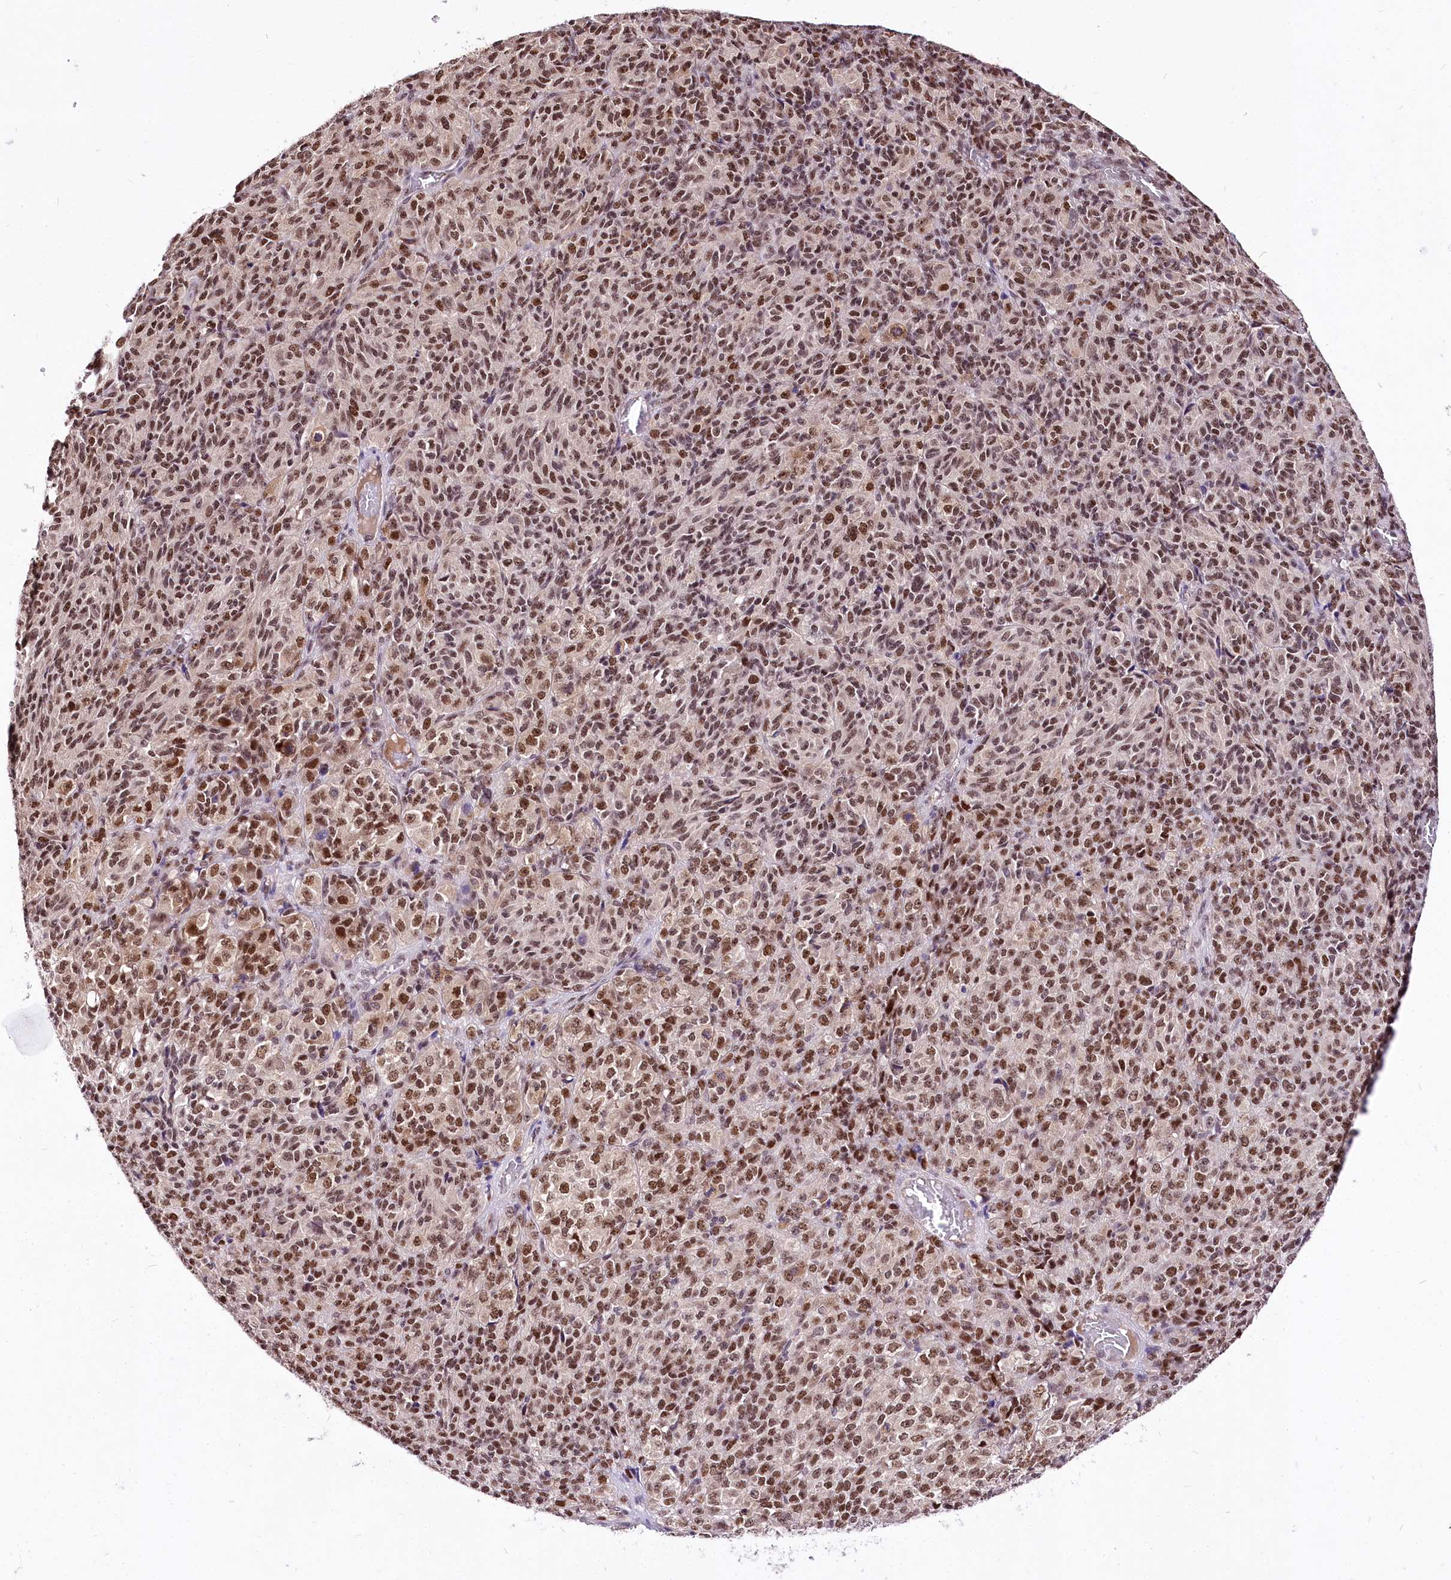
{"staining": {"intensity": "strong", "quantity": ">75%", "location": "nuclear"}, "tissue": "melanoma", "cell_type": "Tumor cells", "image_type": "cancer", "snomed": [{"axis": "morphology", "description": "Malignant melanoma, Metastatic site"}, {"axis": "topography", "description": "Brain"}], "caption": "Protein staining of melanoma tissue demonstrates strong nuclear expression in approximately >75% of tumor cells.", "gene": "POLA2", "patient": {"sex": "female", "age": 56}}